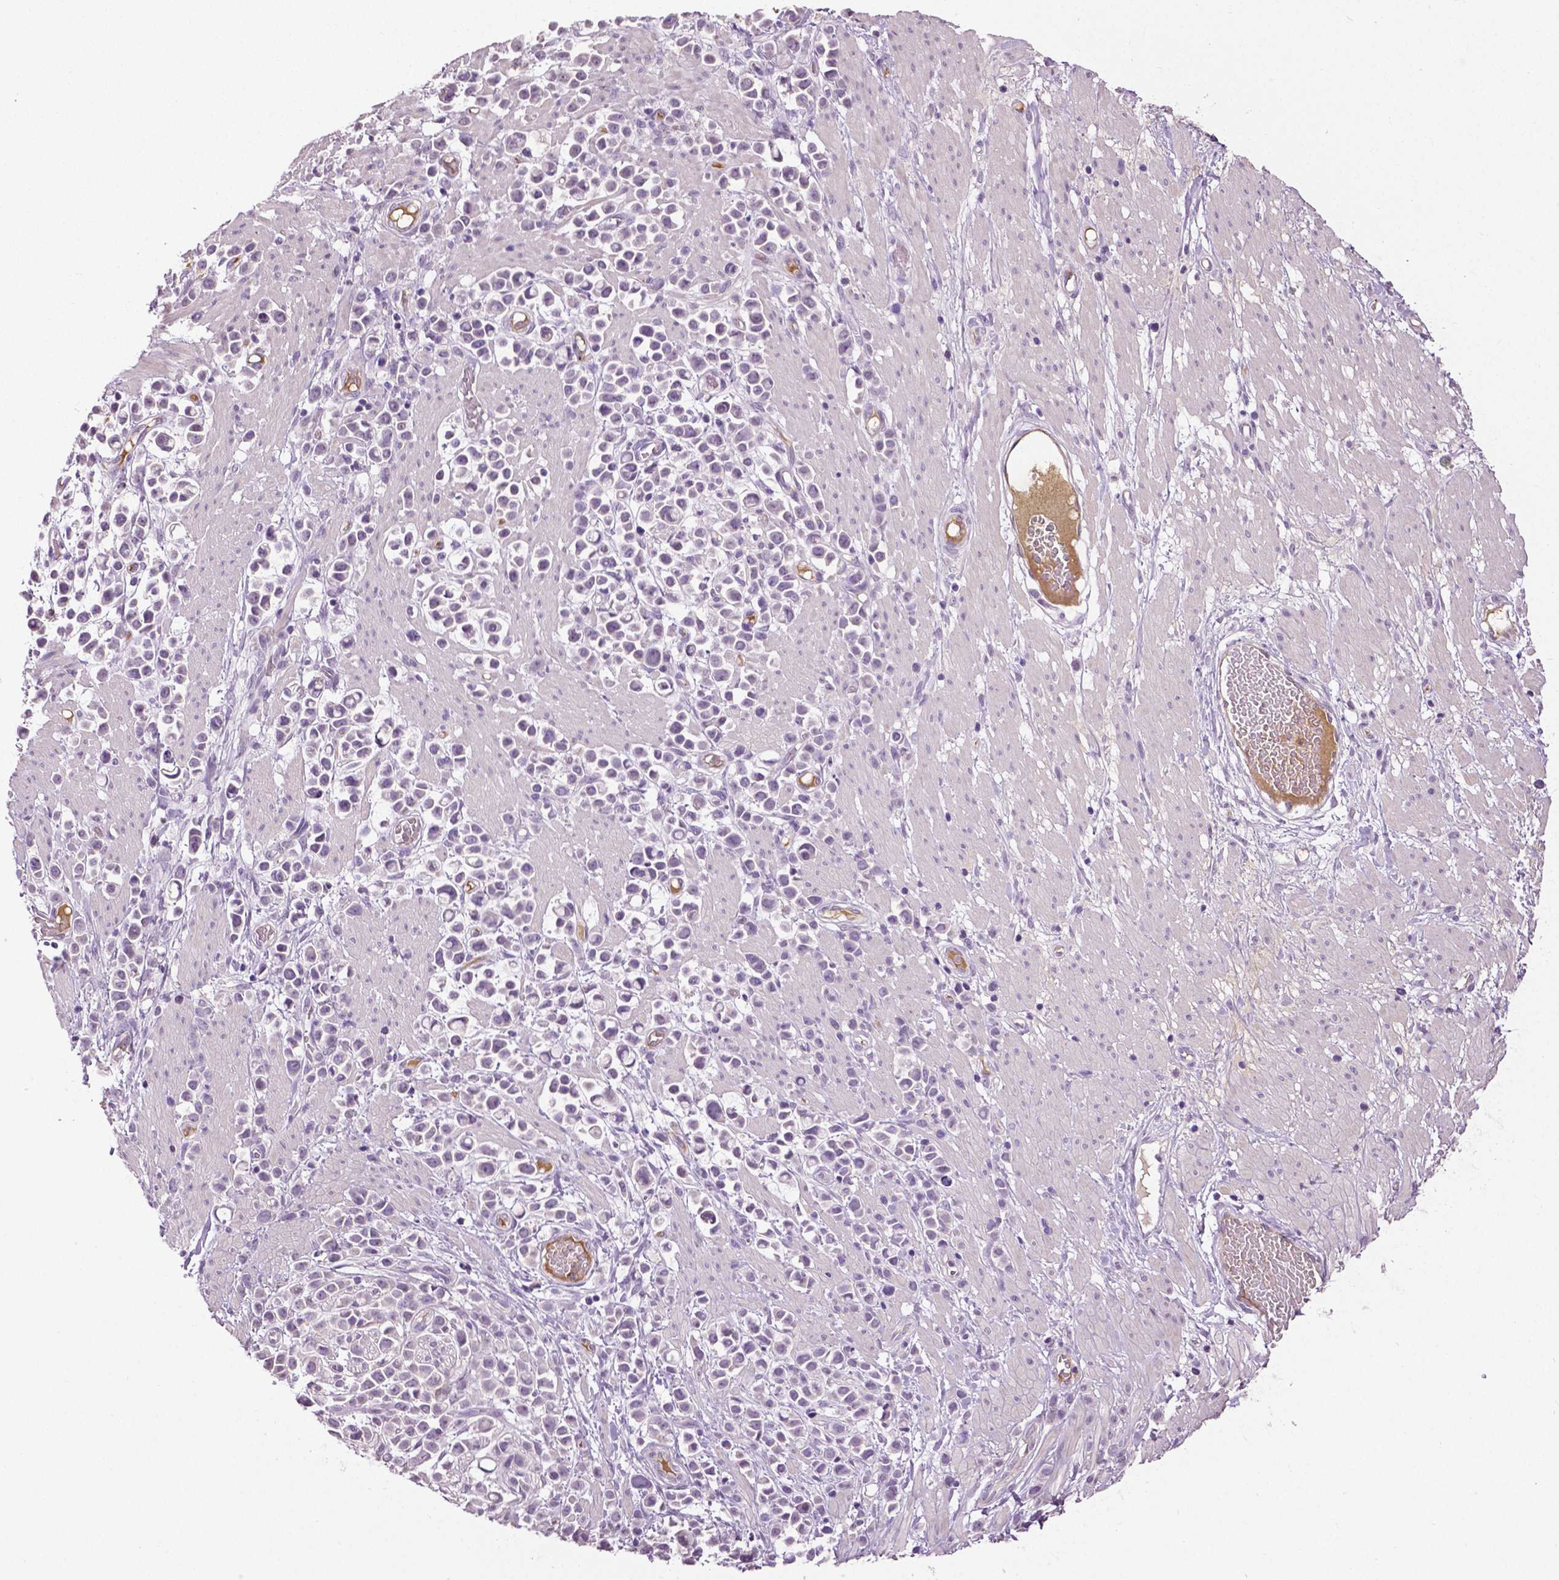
{"staining": {"intensity": "negative", "quantity": "none", "location": "none"}, "tissue": "stomach cancer", "cell_type": "Tumor cells", "image_type": "cancer", "snomed": [{"axis": "morphology", "description": "Adenocarcinoma, NOS"}, {"axis": "topography", "description": "Stomach"}], "caption": "The histopathology image demonstrates no significant positivity in tumor cells of stomach cancer.", "gene": "PTPN5", "patient": {"sex": "male", "age": 82}}